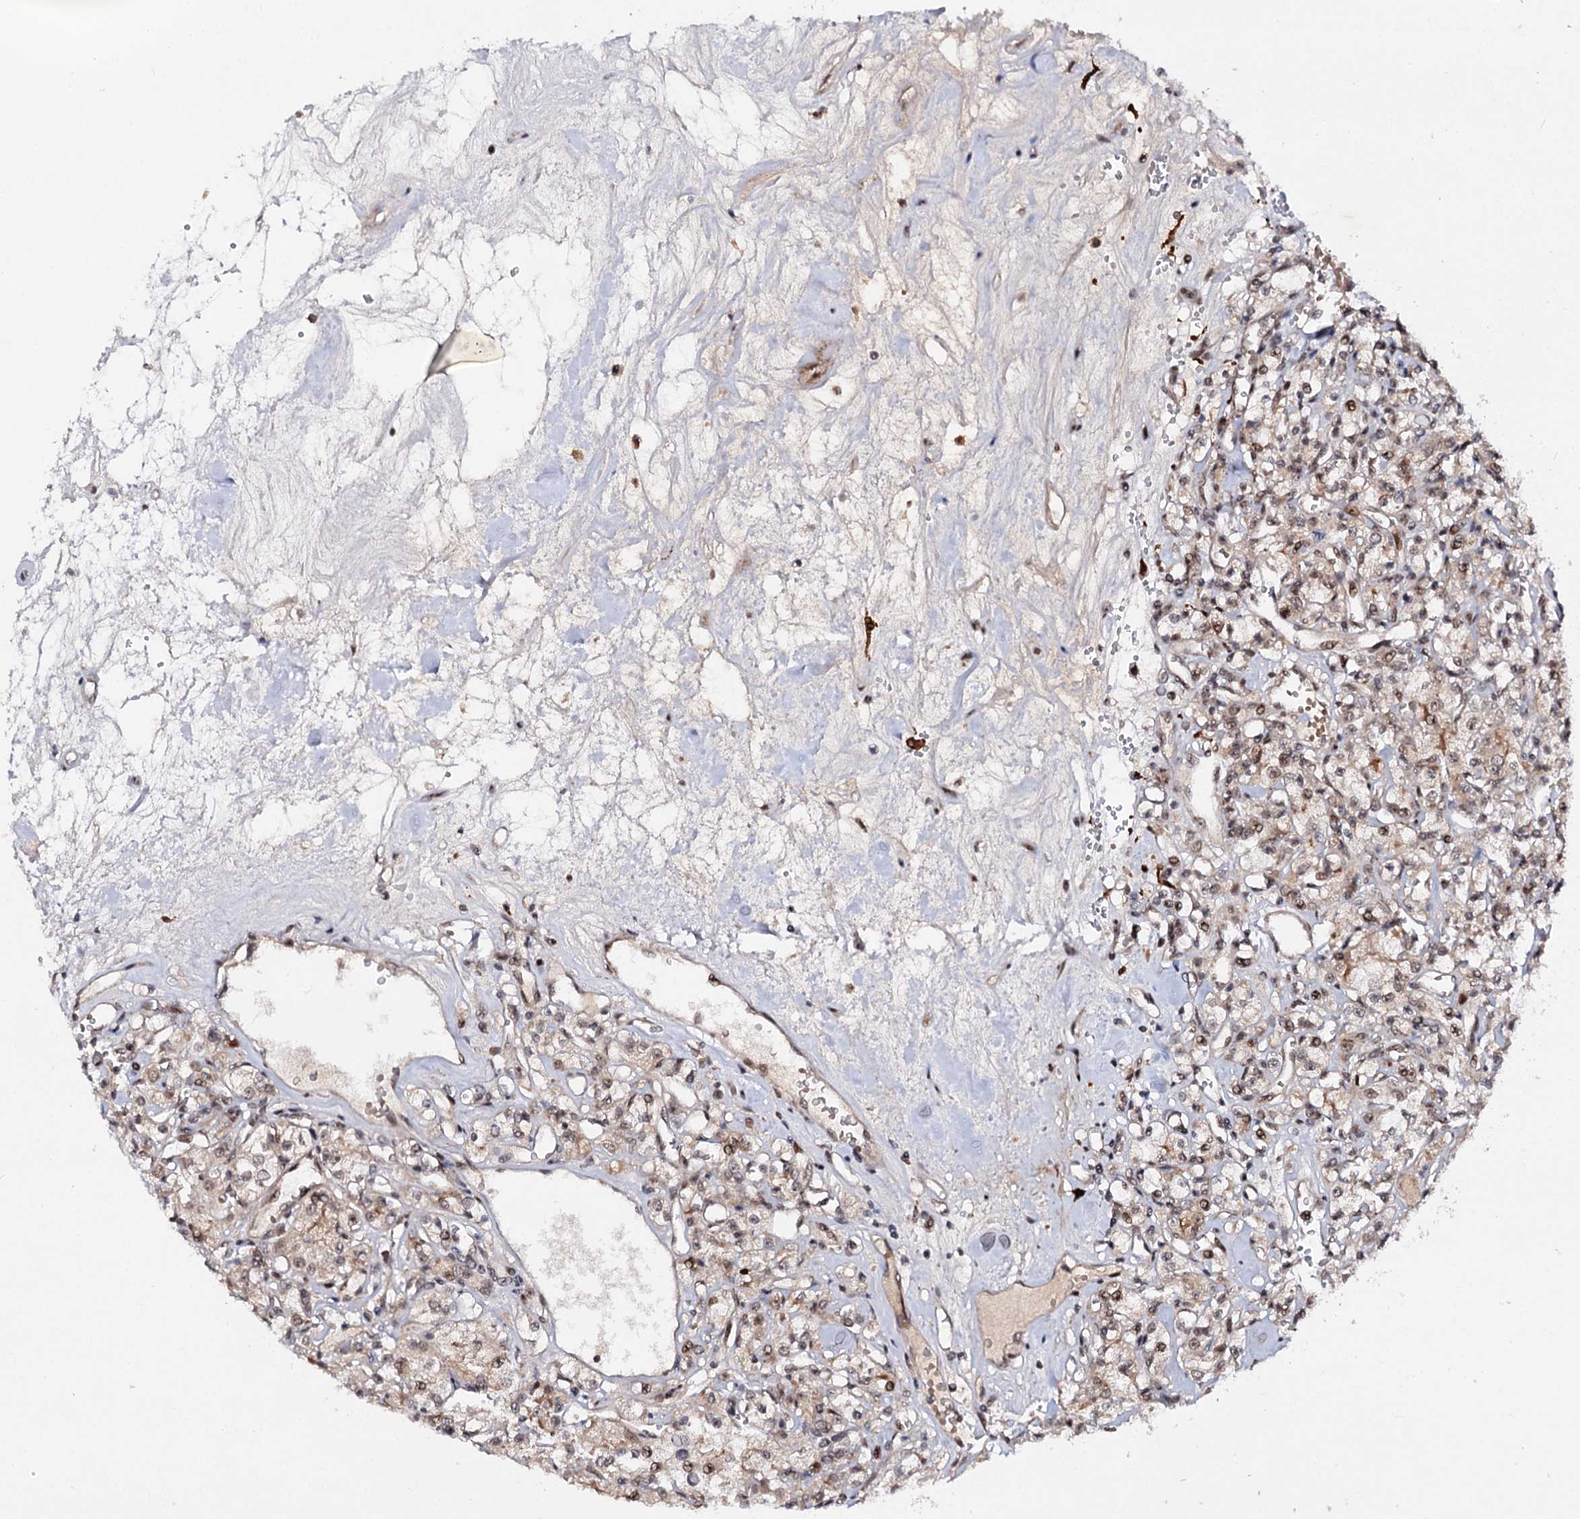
{"staining": {"intensity": "weak", "quantity": "25%-75%", "location": "cytoplasmic/membranous,nuclear"}, "tissue": "renal cancer", "cell_type": "Tumor cells", "image_type": "cancer", "snomed": [{"axis": "morphology", "description": "Adenocarcinoma, NOS"}, {"axis": "topography", "description": "Kidney"}], "caption": "Immunohistochemistry micrograph of renal cancer stained for a protein (brown), which demonstrates low levels of weak cytoplasmic/membranous and nuclear expression in about 25%-75% of tumor cells.", "gene": "BUD13", "patient": {"sex": "female", "age": 59}}